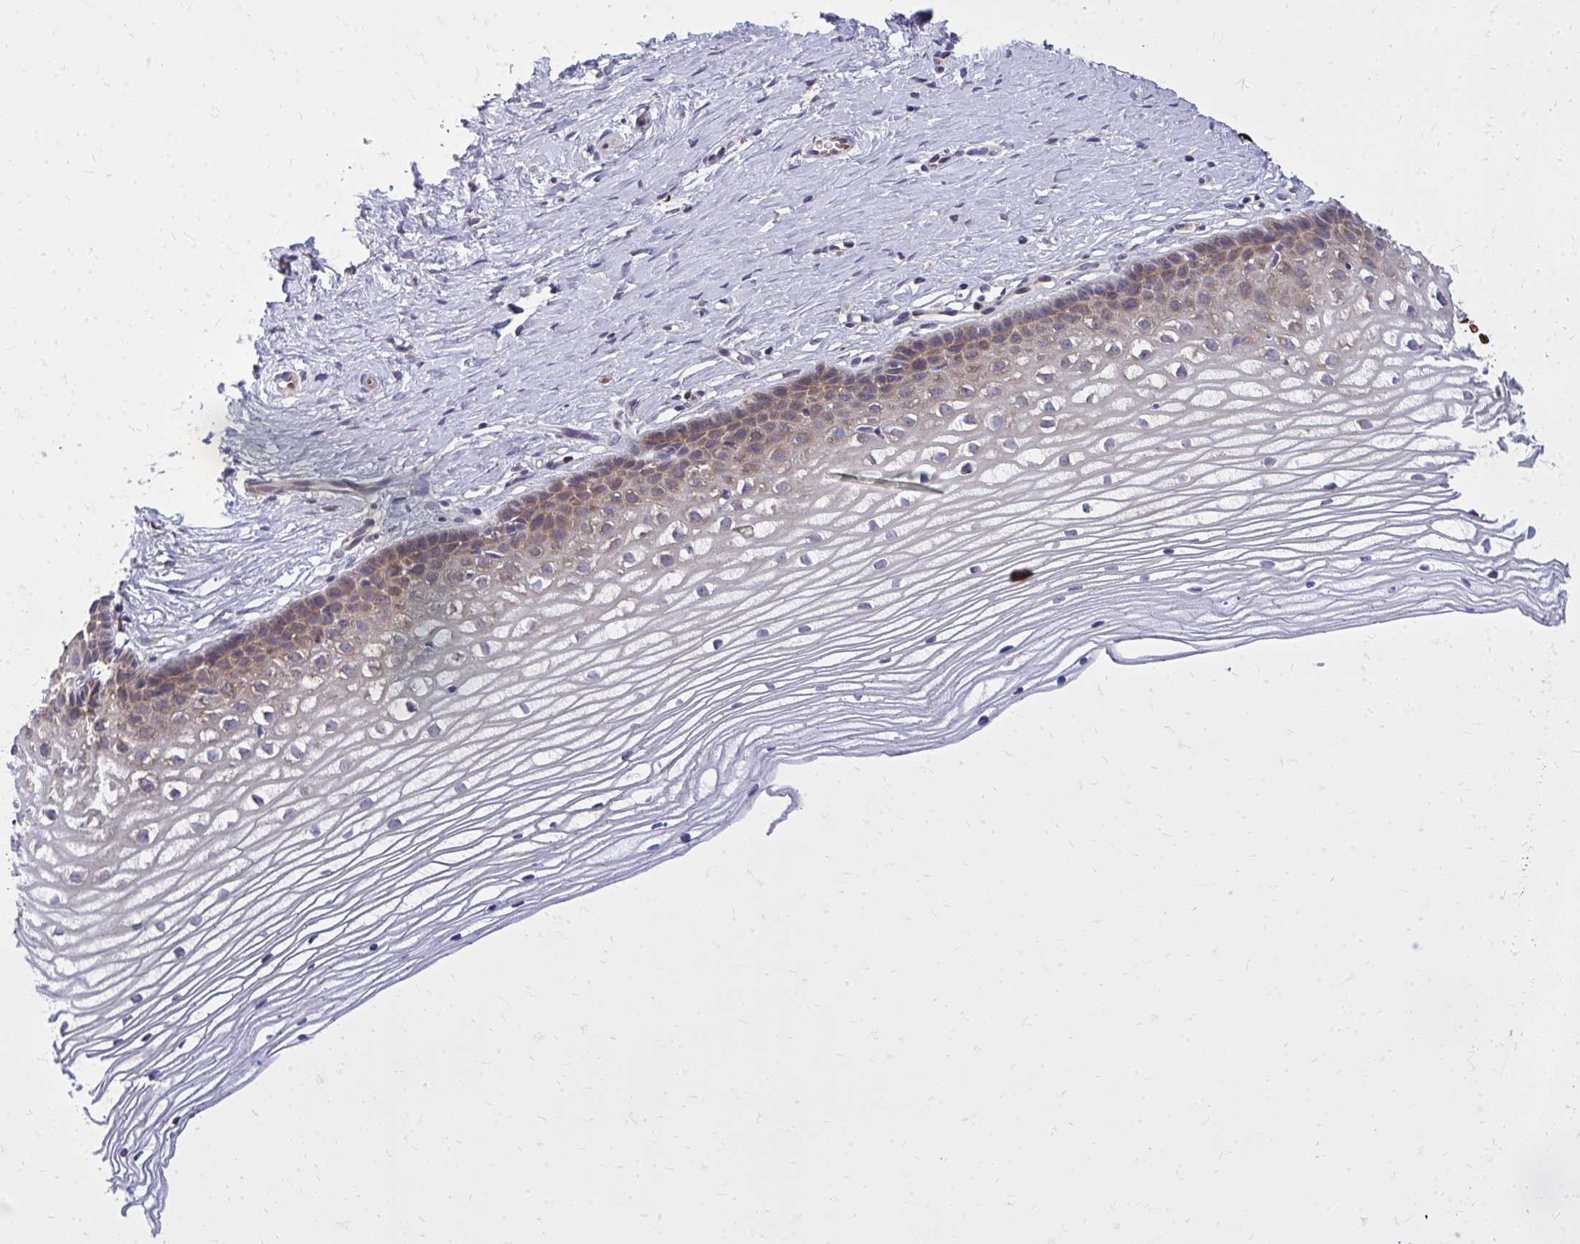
{"staining": {"intensity": "moderate", "quantity": "25%-75%", "location": "cytoplasmic/membranous"}, "tissue": "cervix", "cell_type": "Squamous epithelial cells", "image_type": "normal", "snomed": [{"axis": "morphology", "description": "Normal tissue, NOS"}, {"axis": "topography", "description": "Cervix"}], "caption": "An IHC photomicrograph of normal tissue is shown. Protein staining in brown shows moderate cytoplasmic/membranous positivity in cervix within squamous epithelial cells.", "gene": "PDK4", "patient": {"sex": "female", "age": 40}}